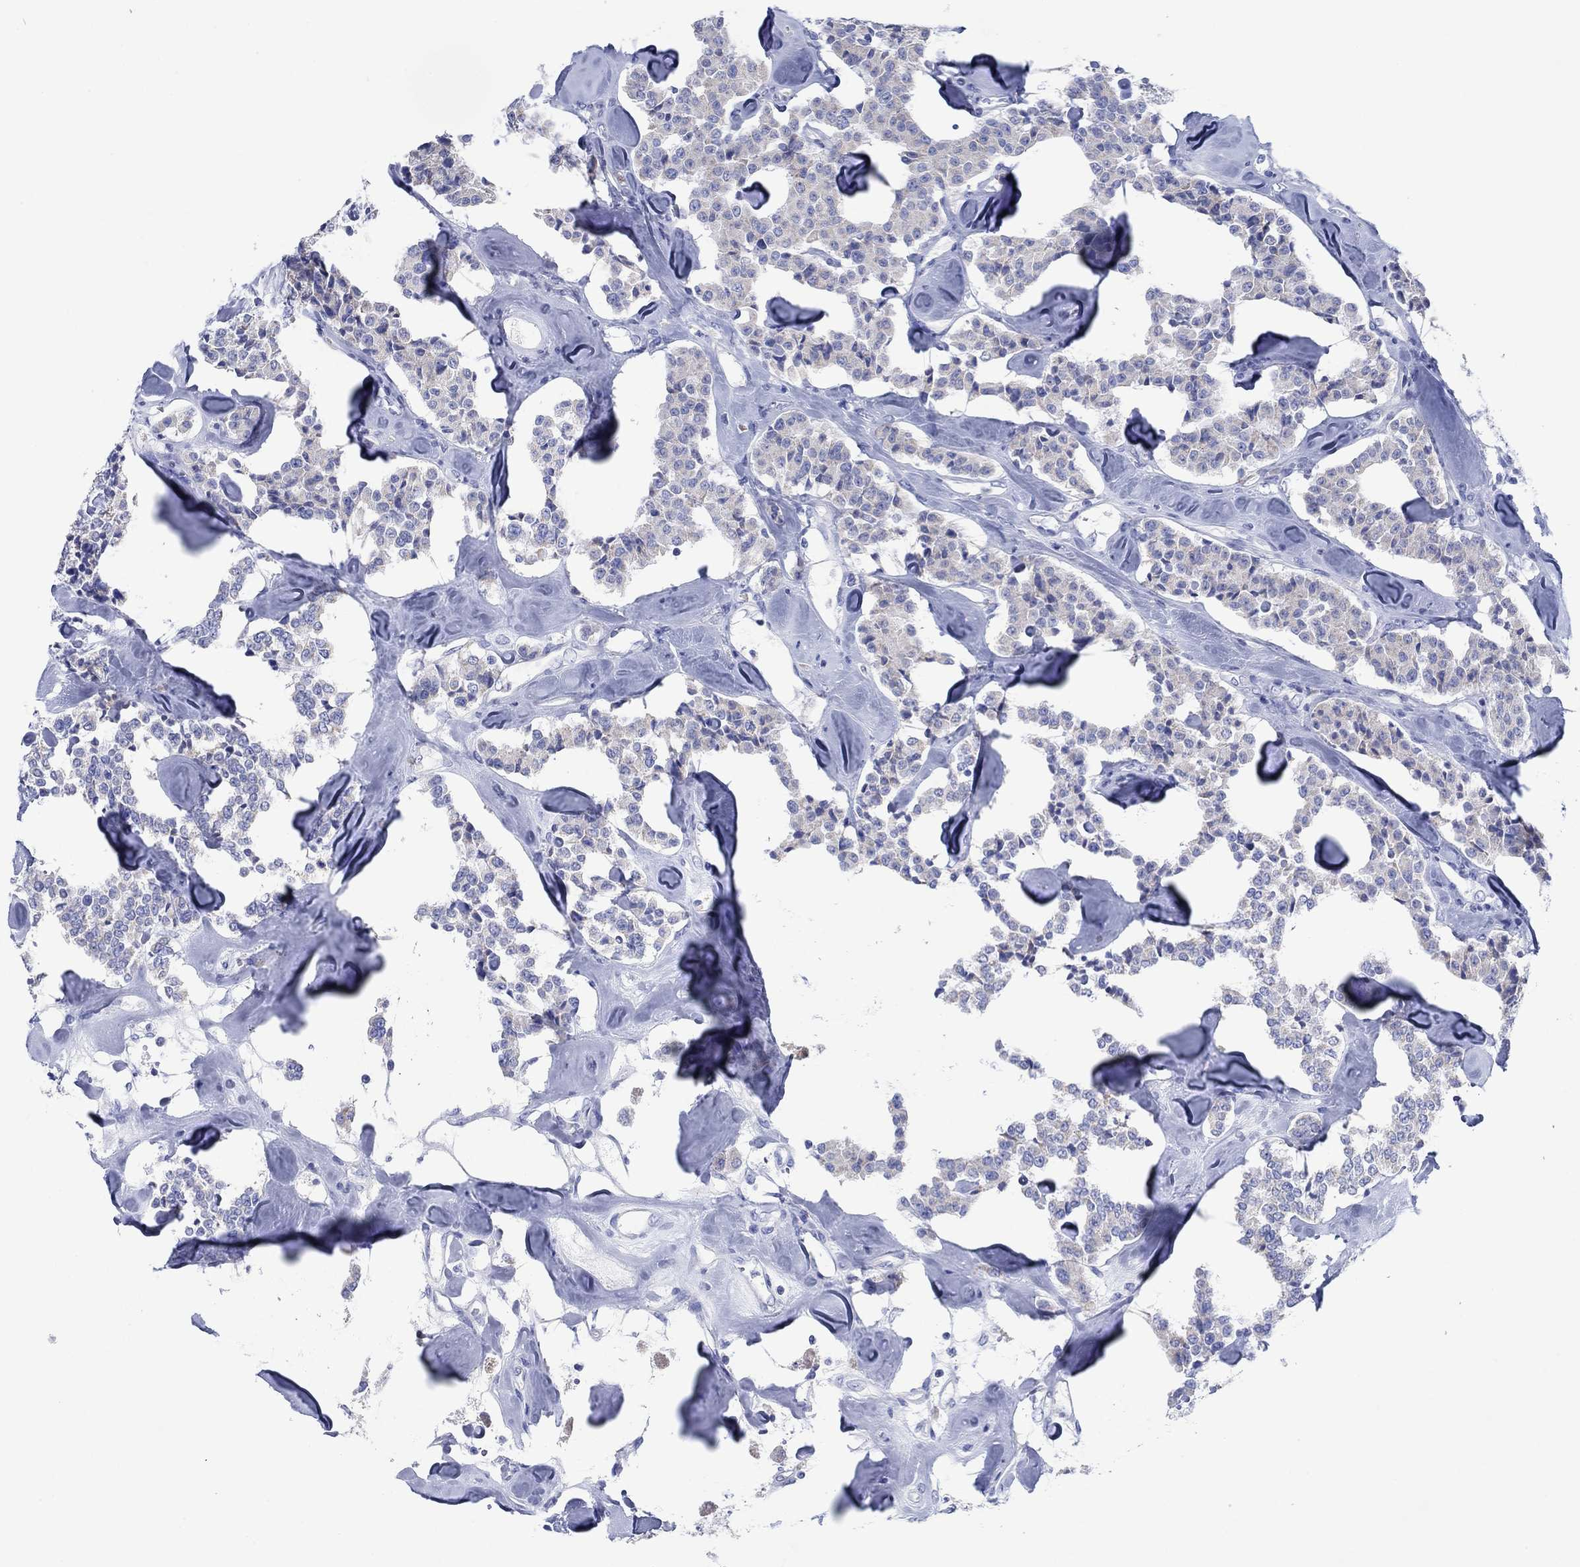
{"staining": {"intensity": "negative", "quantity": "none", "location": "none"}, "tissue": "carcinoid", "cell_type": "Tumor cells", "image_type": "cancer", "snomed": [{"axis": "morphology", "description": "Carcinoid, malignant, NOS"}, {"axis": "topography", "description": "Pancreas"}], "caption": "Carcinoid was stained to show a protein in brown. There is no significant positivity in tumor cells.", "gene": "HCRT", "patient": {"sex": "male", "age": 41}}